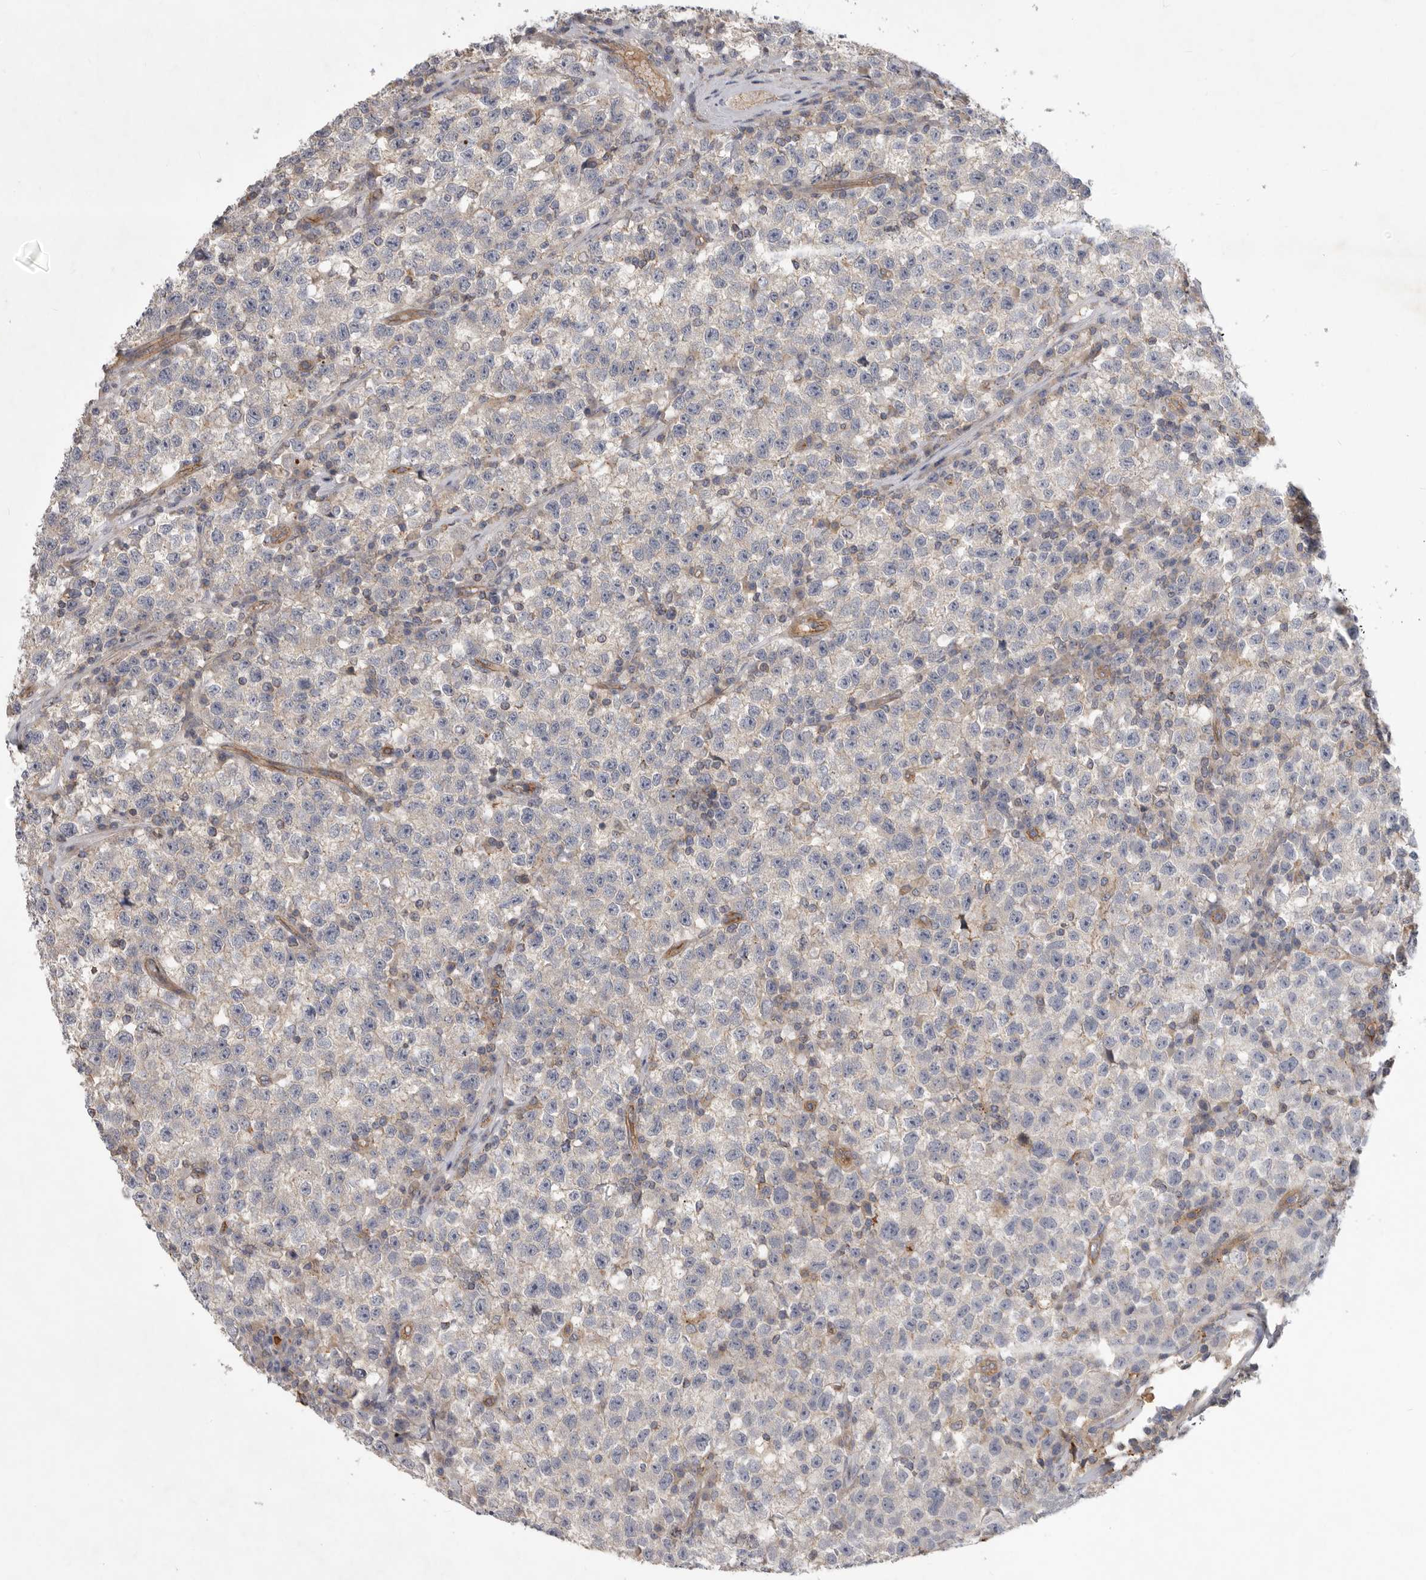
{"staining": {"intensity": "negative", "quantity": "none", "location": "none"}, "tissue": "testis cancer", "cell_type": "Tumor cells", "image_type": "cancer", "snomed": [{"axis": "morphology", "description": "Seminoma, NOS"}, {"axis": "topography", "description": "Testis"}], "caption": "This is an immunohistochemistry image of seminoma (testis). There is no positivity in tumor cells.", "gene": "MLPH", "patient": {"sex": "male", "age": 22}}